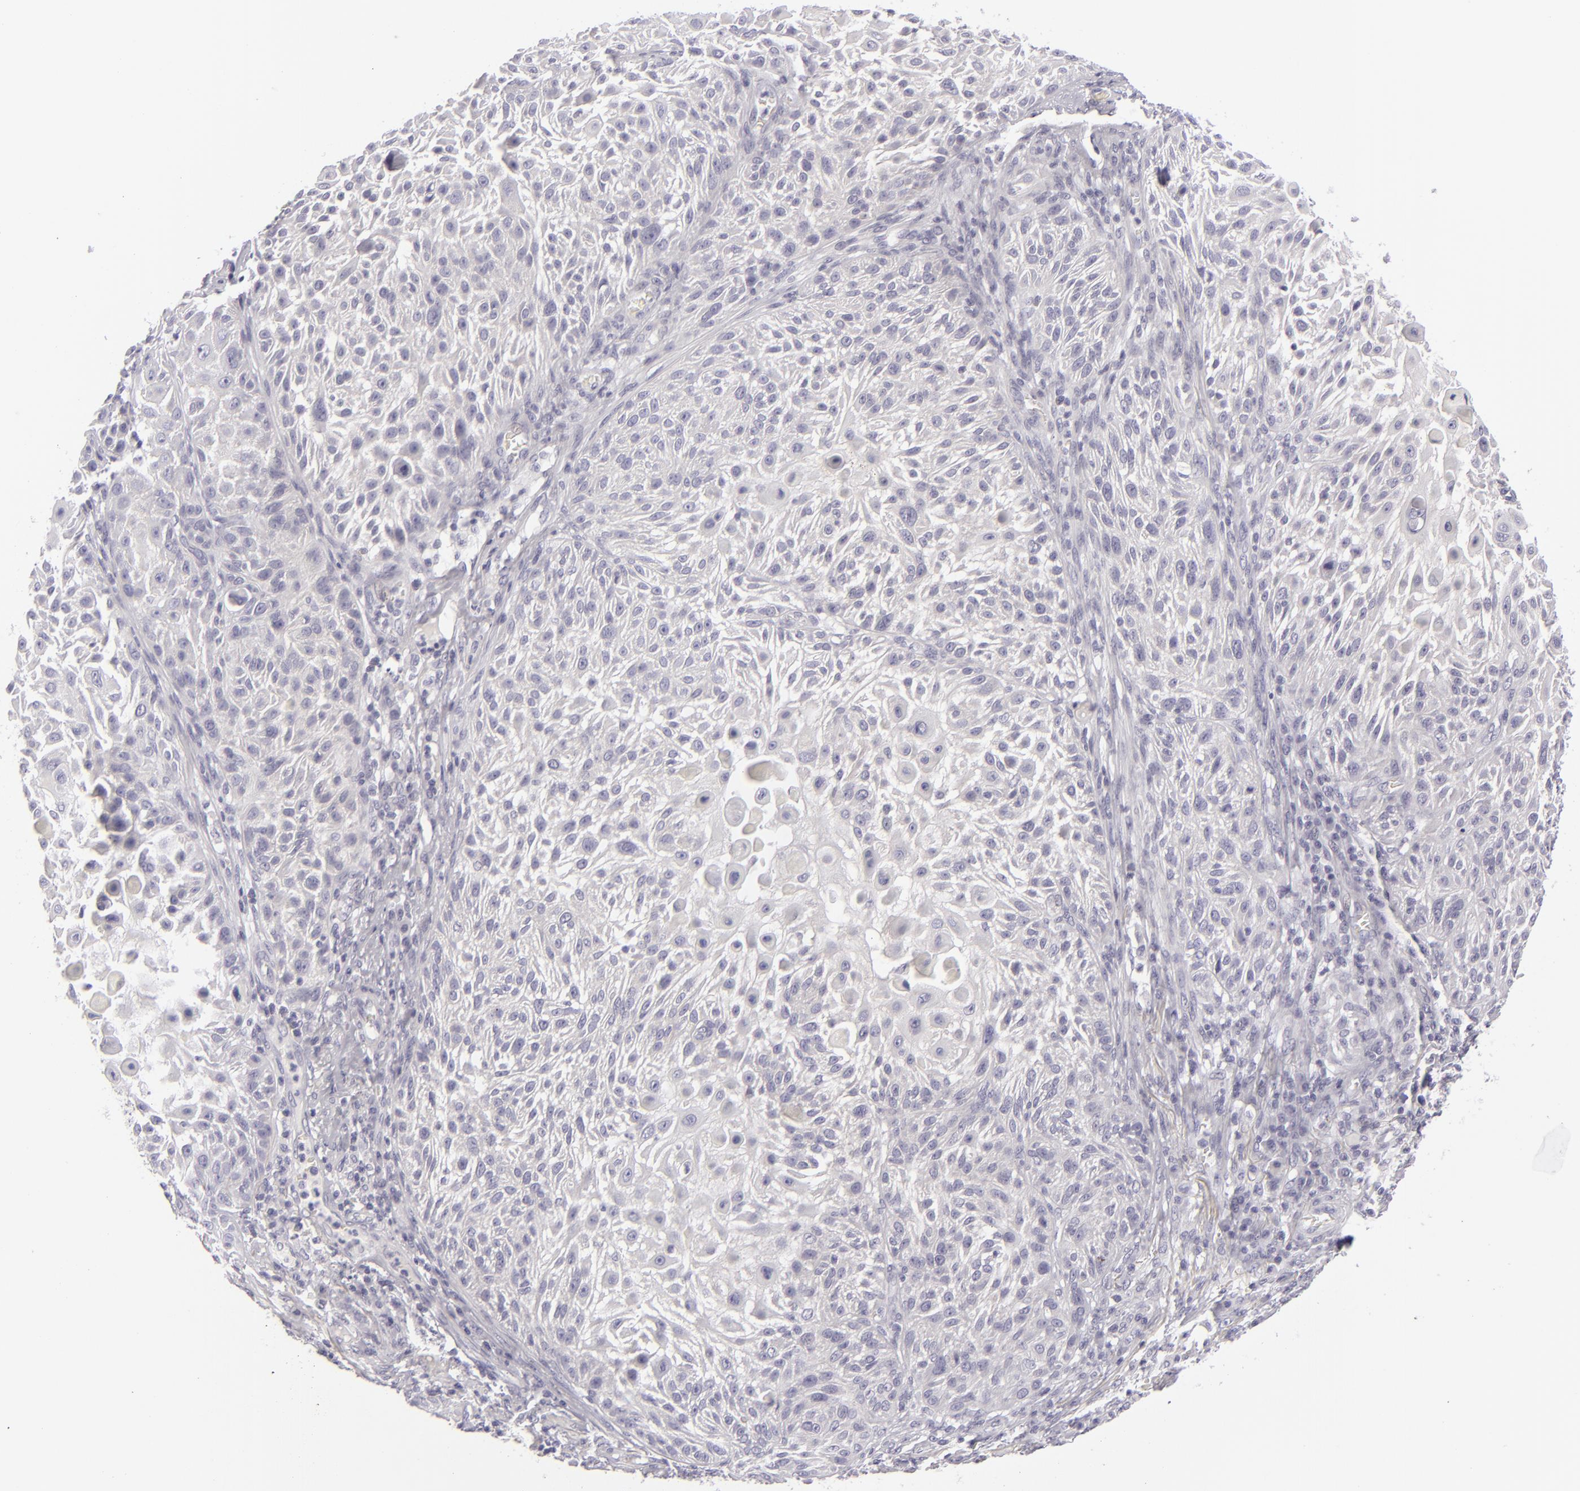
{"staining": {"intensity": "negative", "quantity": "none", "location": "none"}, "tissue": "skin cancer", "cell_type": "Tumor cells", "image_type": "cancer", "snomed": [{"axis": "morphology", "description": "Squamous cell carcinoma, NOS"}, {"axis": "topography", "description": "Skin"}], "caption": "Immunohistochemistry (IHC) photomicrograph of skin cancer (squamous cell carcinoma) stained for a protein (brown), which reveals no positivity in tumor cells.", "gene": "DLG4", "patient": {"sex": "female", "age": 89}}